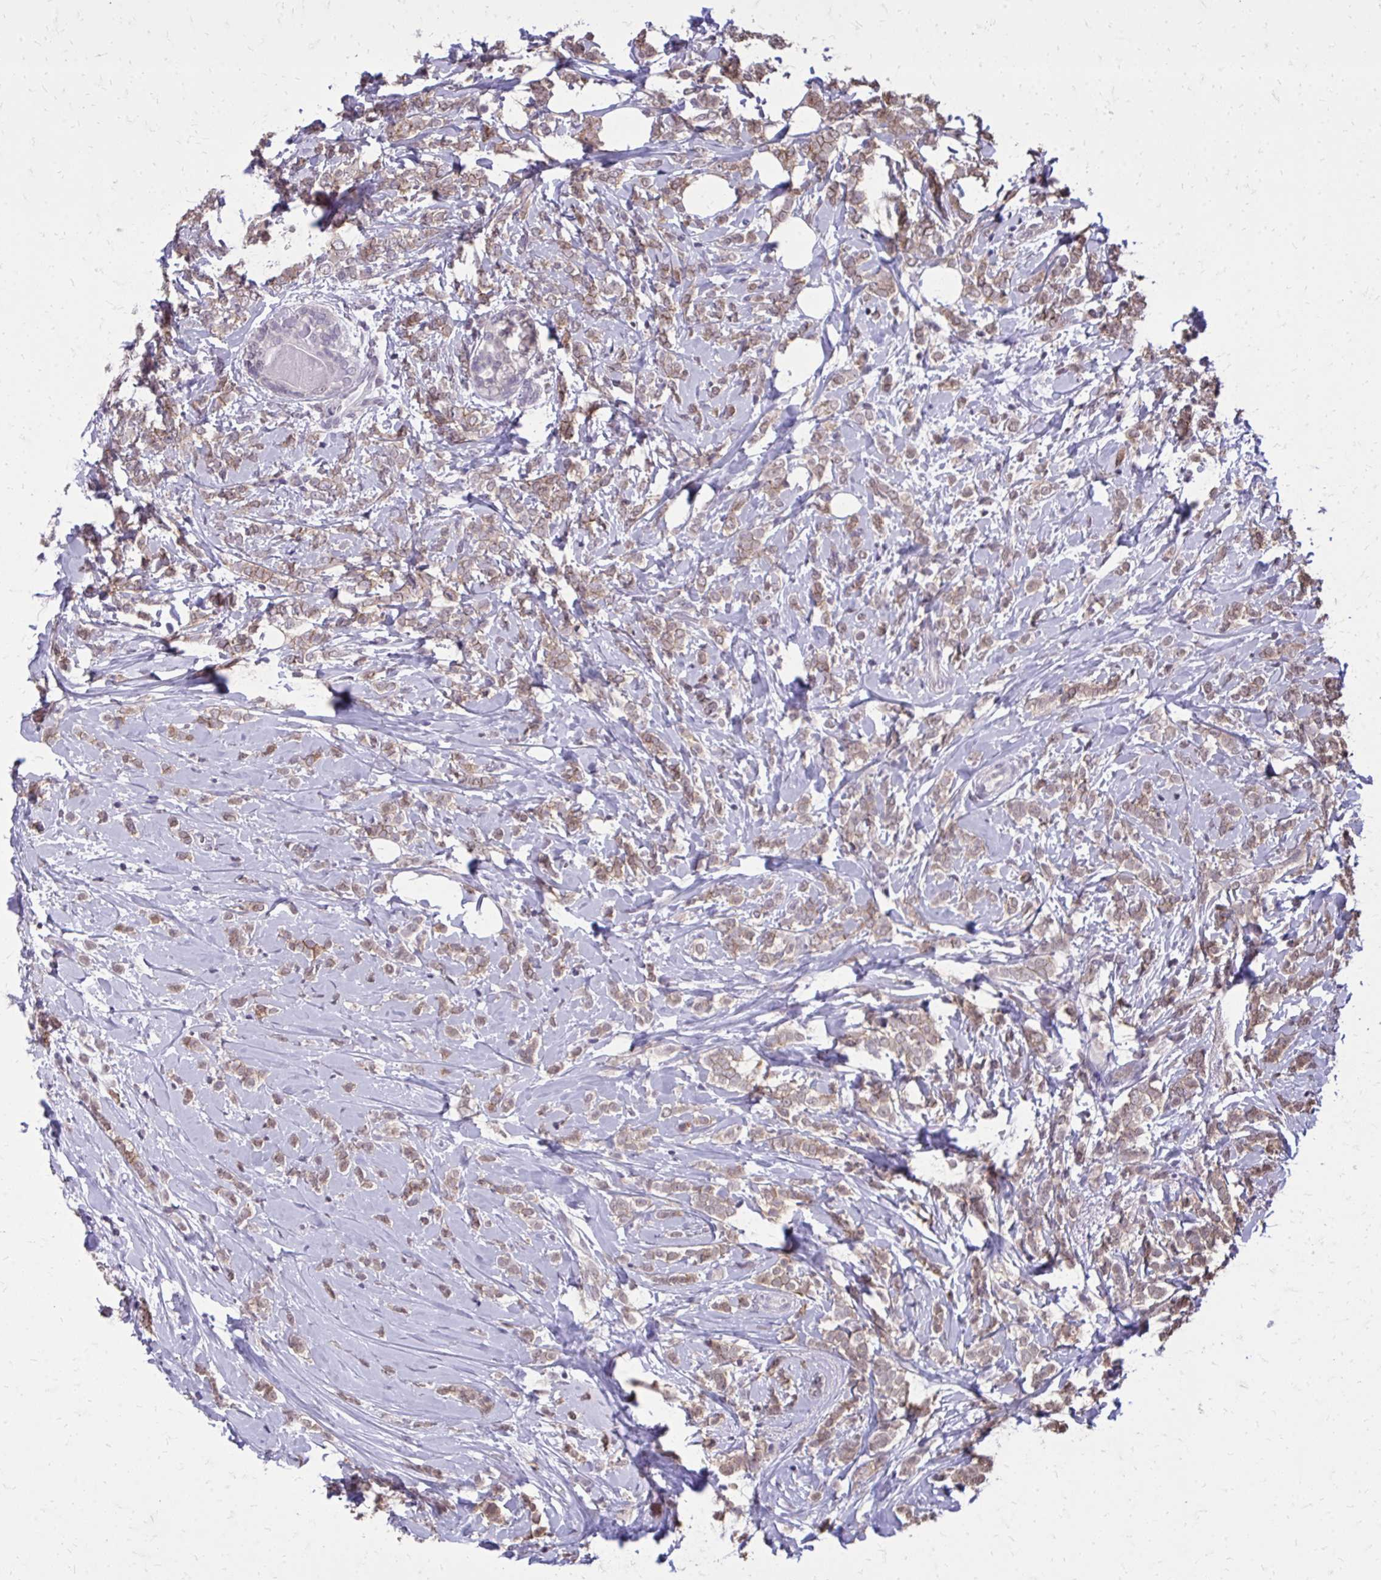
{"staining": {"intensity": "weak", "quantity": ">75%", "location": "cytoplasmic/membranous"}, "tissue": "breast cancer", "cell_type": "Tumor cells", "image_type": "cancer", "snomed": [{"axis": "morphology", "description": "Lobular carcinoma"}, {"axis": "topography", "description": "Breast"}], "caption": "IHC of lobular carcinoma (breast) demonstrates low levels of weak cytoplasmic/membranous staining in about >75% of tumor cells.", "gene": "AKAP5", "patient": {"sex": "female", "age": 49}}